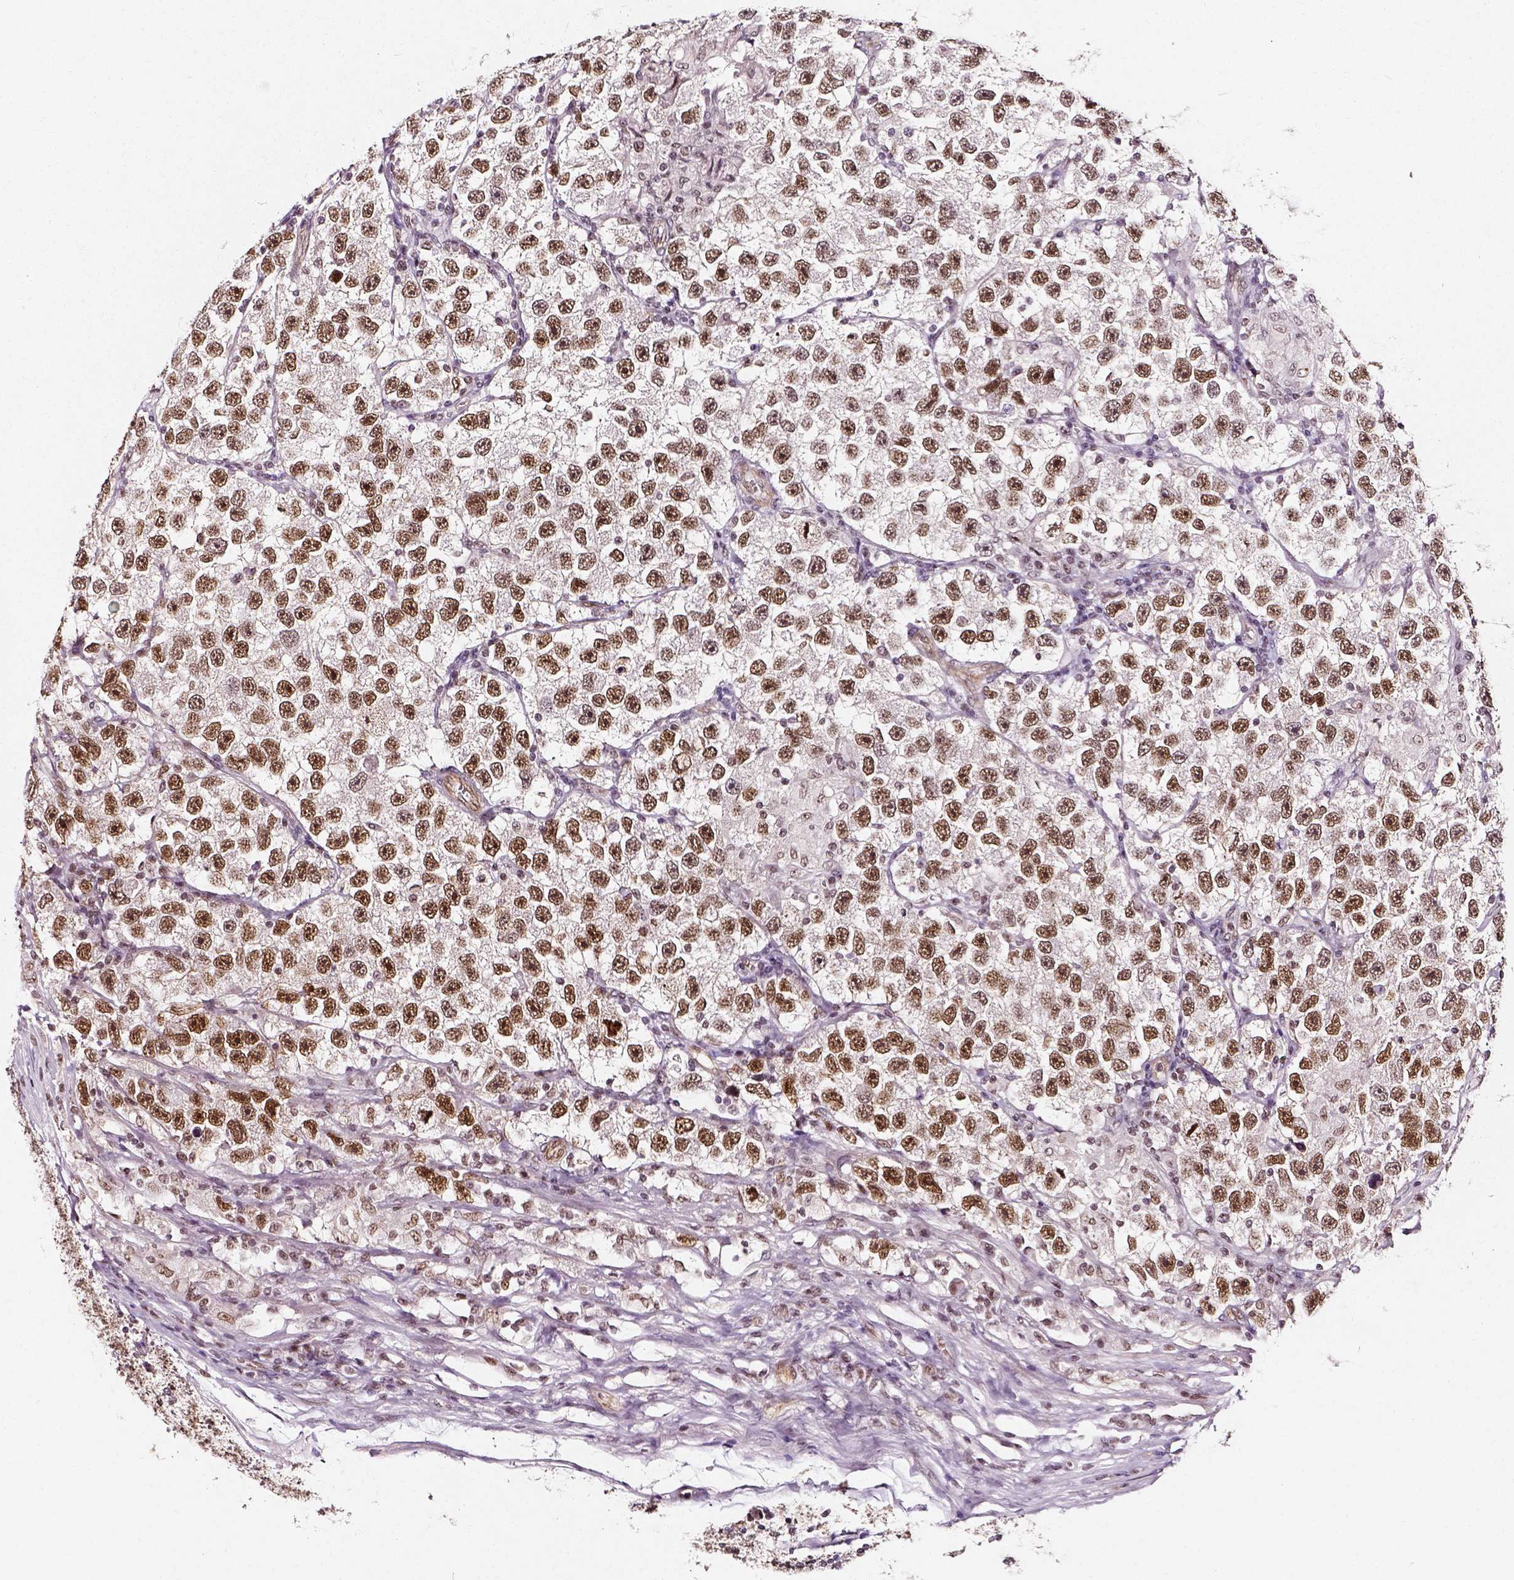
{"staining": {"intensity": "moderate", "quantity": ">75%", "location": "nuclear"}, "tissue": "testis cancer", "cell_type": "Tumor cells", "image_type": "cancer", "snomed": [{"axis": "morphology", "description": "Seminoma, NOS"}, {"axis": "topography", "description": "Testis"}], "caption": "About >75% of tumor cells in testis seminoma demonstrate moderate nuclear protein positivity as visualized by brown immunohistochemical staining.", "gene": "NACC1", "patient": {"sex": "male", "age": 26}}